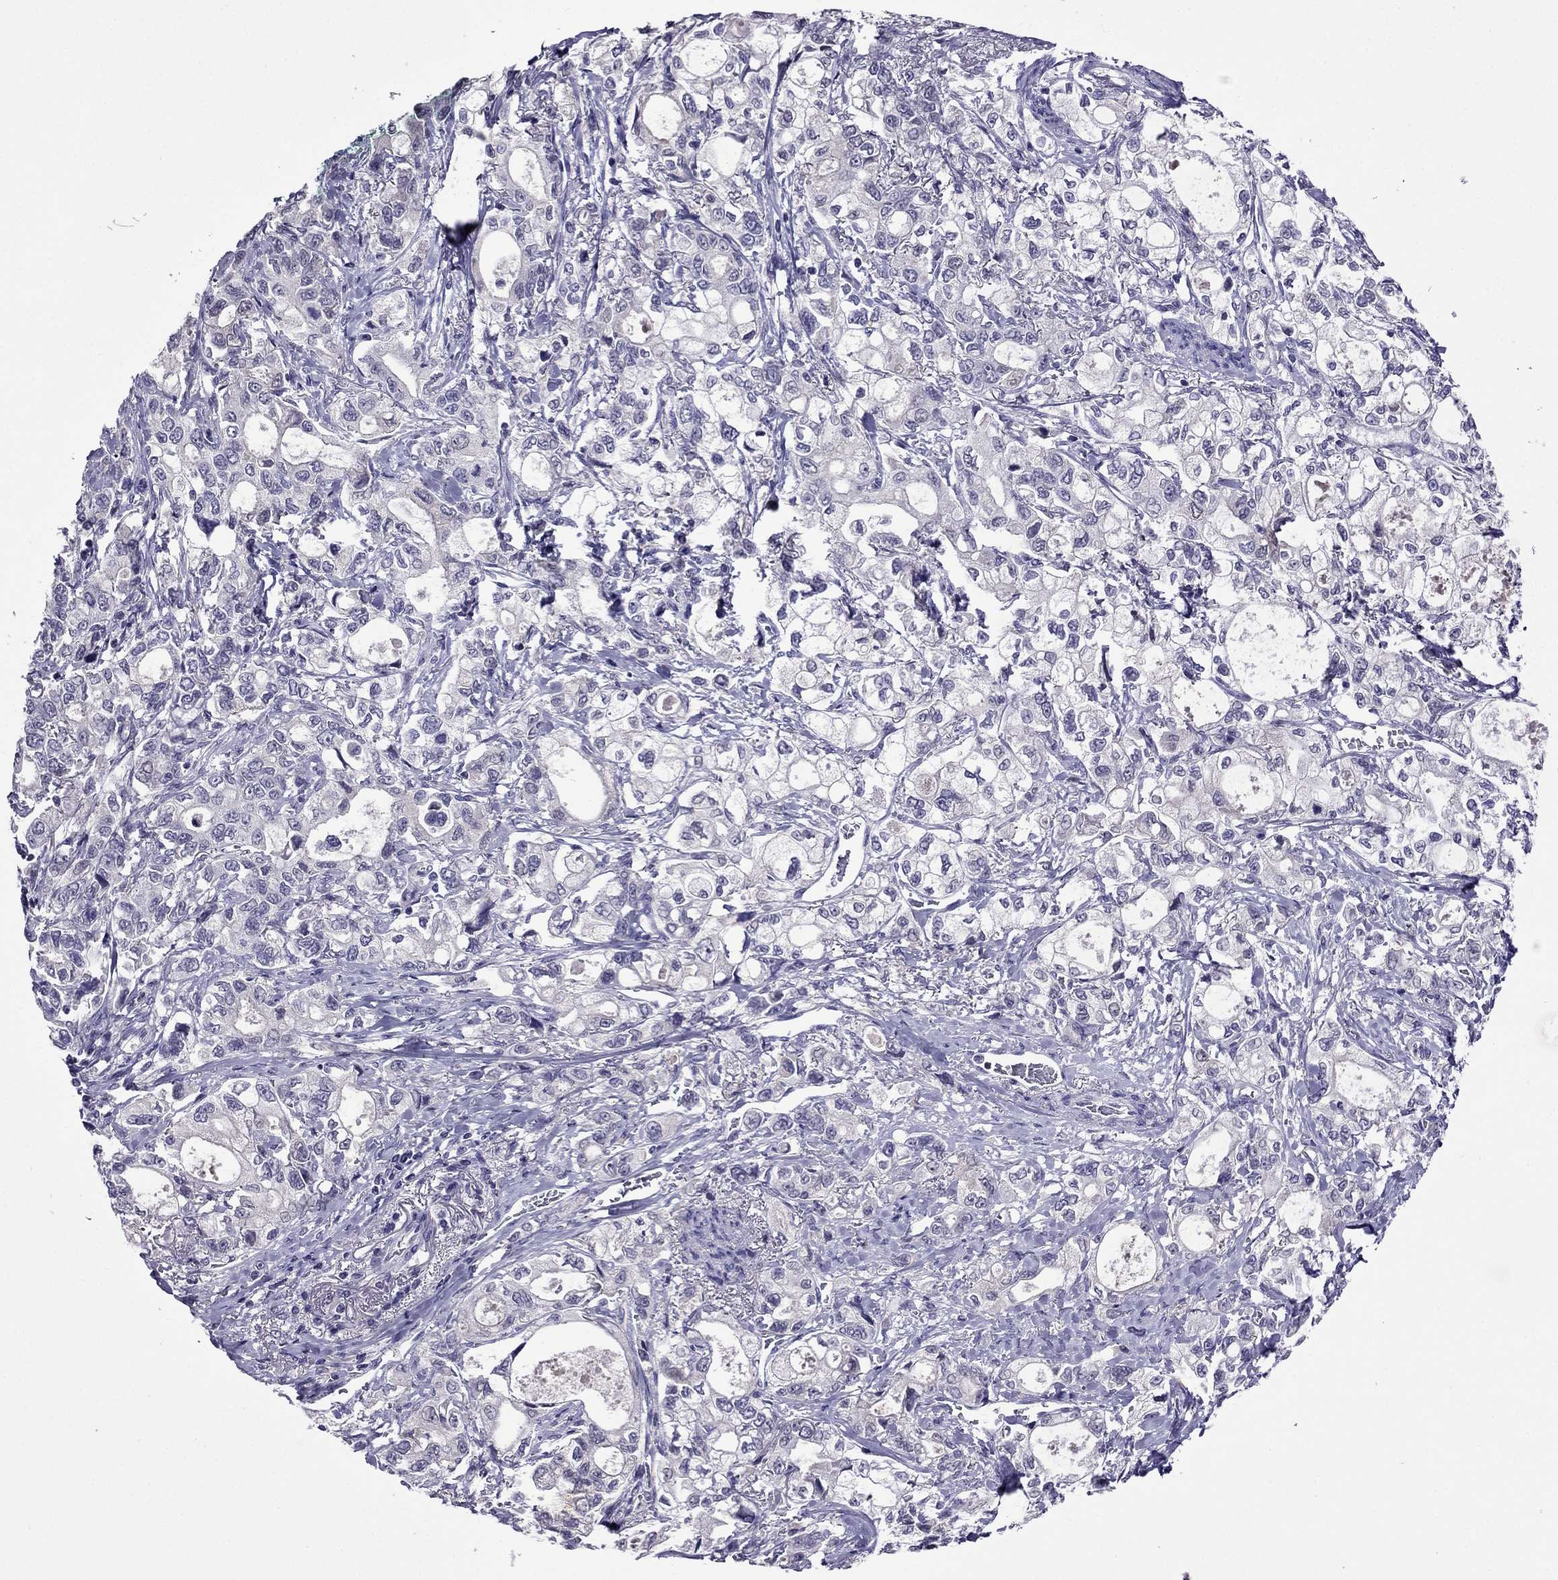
{"staining": {"intensity": "negative", "quantity": "none", "location": "none"}, "tissue": "stomach cancer", "cell_type": "Tumor cells", "image_type": "cancer", "snomed": [{"axis": "morphology", "description": "Adenocarcinoma, NOS"}, {"axis": "topography", "description": "Stomach"}], "caption": "The photomicrograph exhibits no significant expression in tumor cells of stomach cancer (adenocarcinoma). (Immunohistochemistry (ihc), brightfield microscopy, high magnification).", "gene": "SPTBN4", "patient": {"sex": "male", "age": 63}}